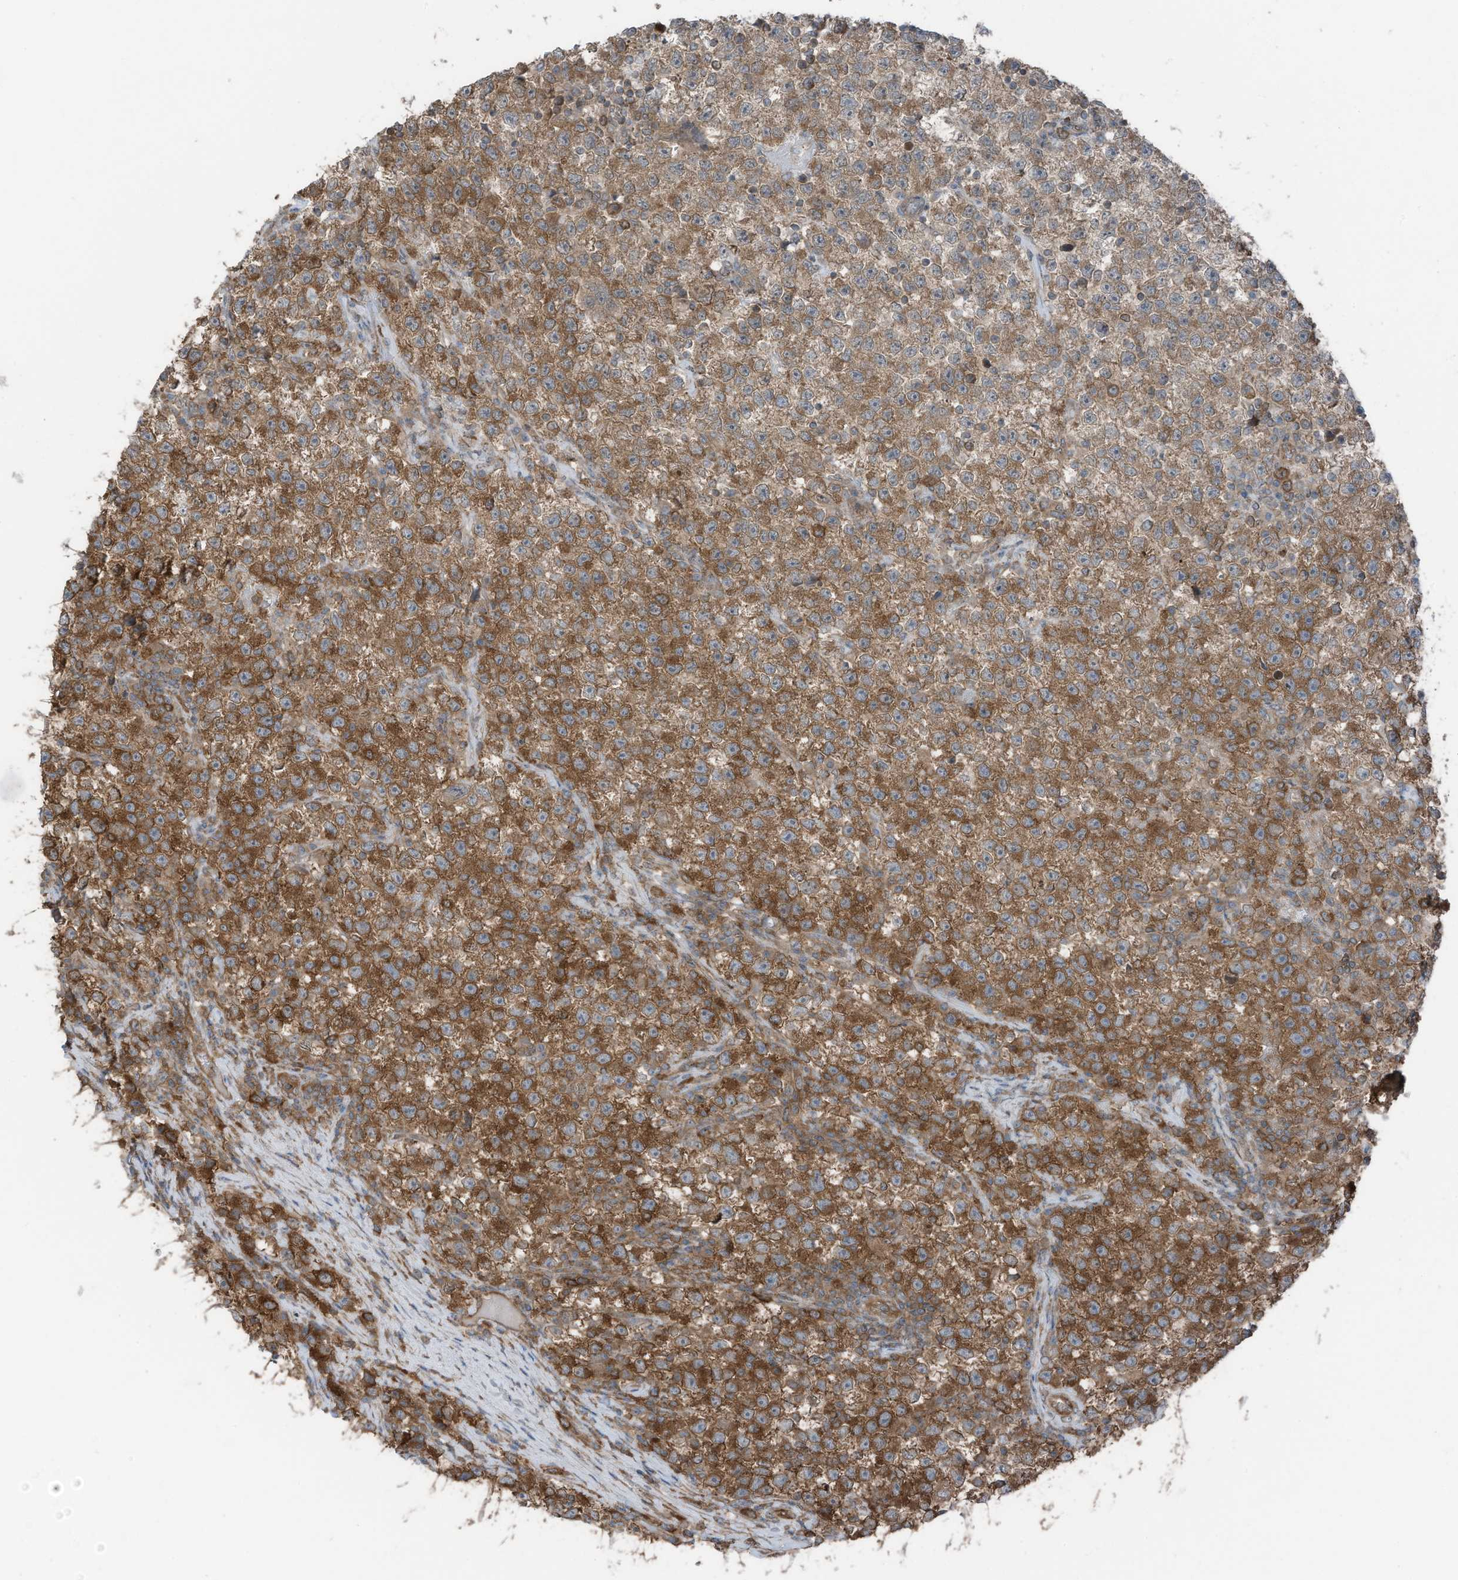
{"staining": {"intensity": "strong", "quantity": ">75%", "location": "cytoplasmic/membranous"}, "tissue": "testis cancer", "cell_type": "Tumor cells", "image_type": "cancer", "snomed": [{"axis": "morphology", "description": "Seminoma, NOS"}, {"axis": "topography", "description": "Testis"}], "caption": "IHC of testis seminoma reveals high levels of strong cytoplasmic/membranous expression in about >75% of tumor cells.", "gene": "TXNDC9", "patient": {"sex": "male", "age": 22}}